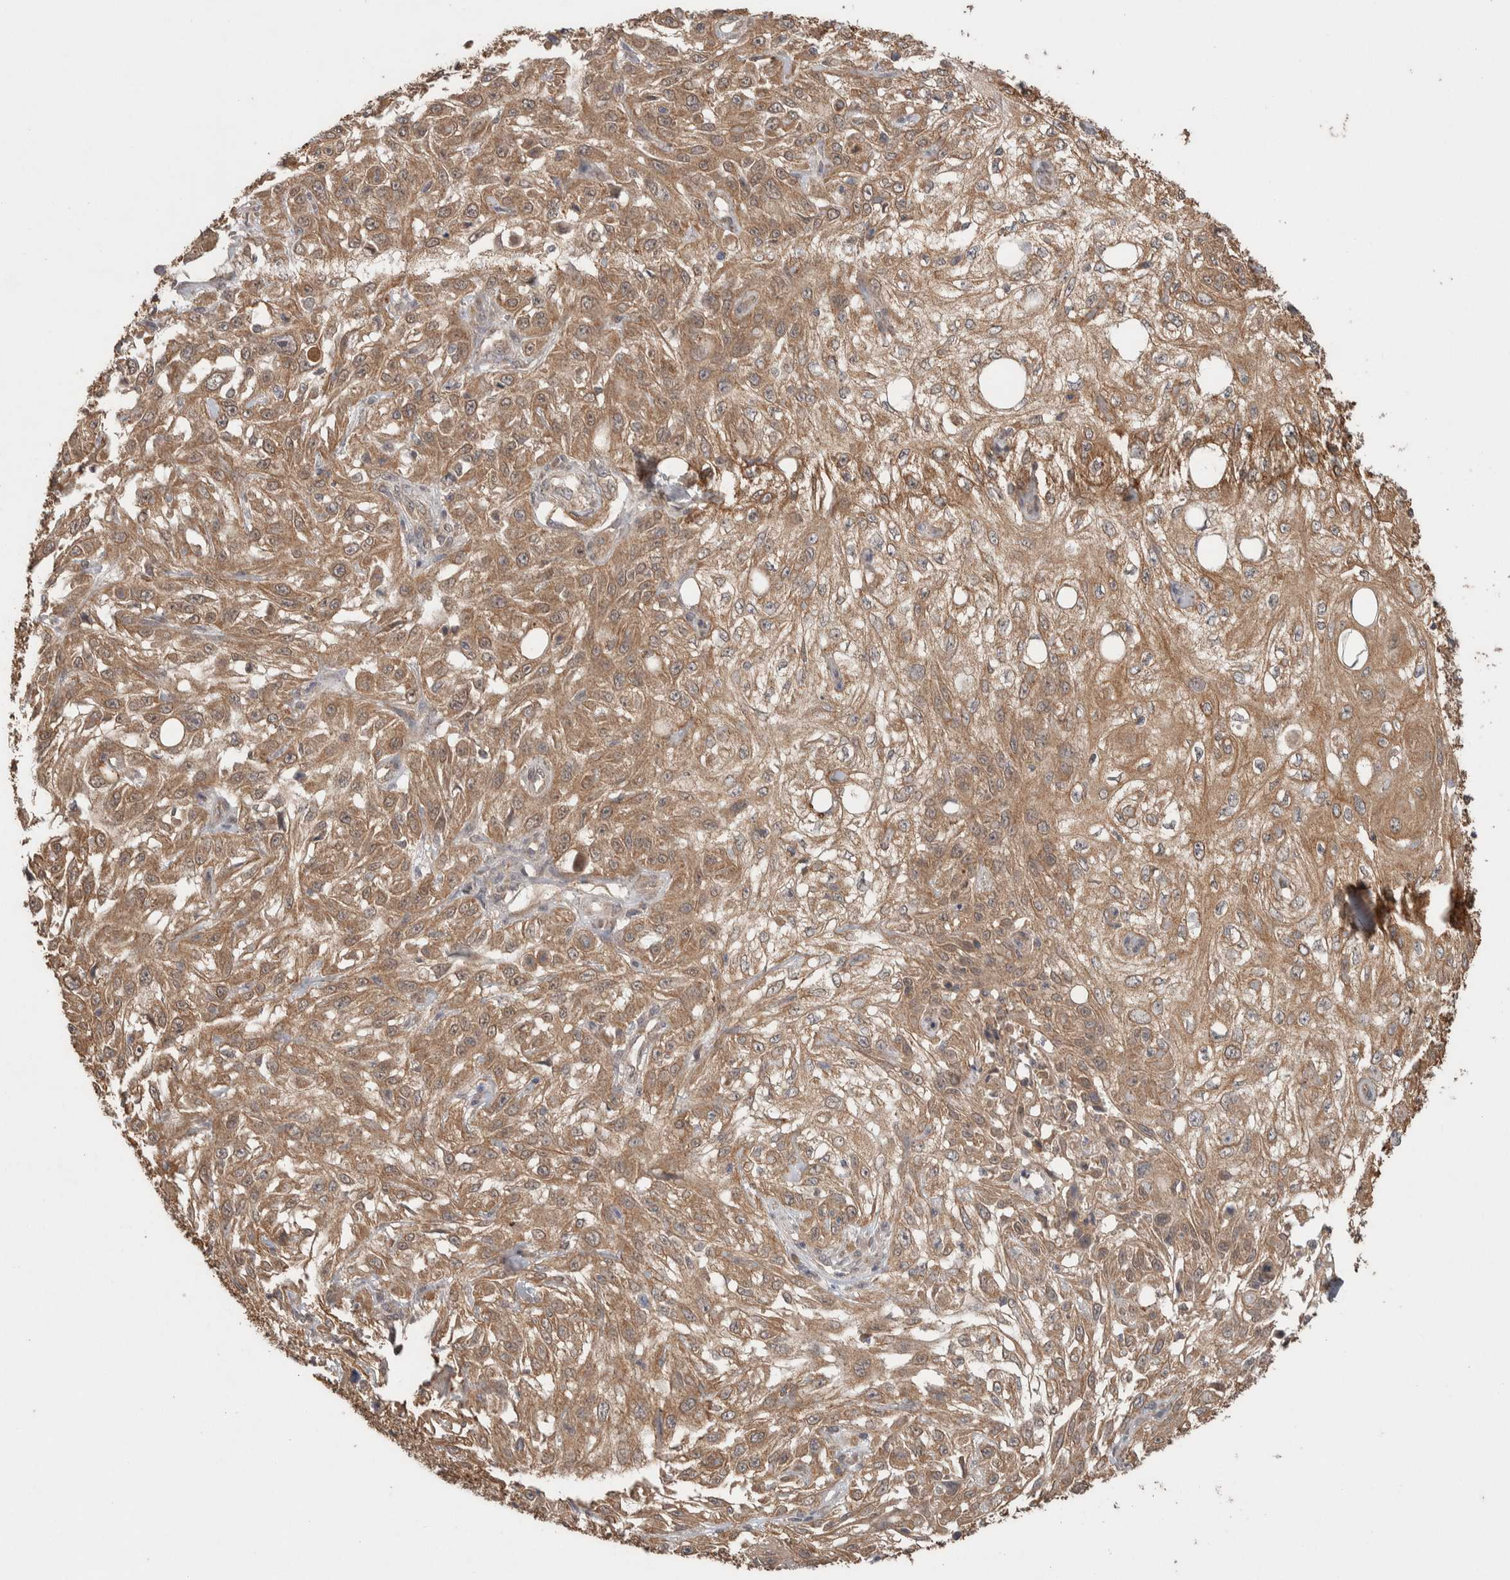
{"staining": {"intensity": "moderate", "quantity": ">75%", "location": "cytoplasmic/membranous"}, "tissue": "skin cancer", "cell_type": "Tumor cells", "image_type": "cancer", "snomed": [{"axis": "morphology", "description": "Squamous cell carcinoma, NOS"}, {"axis": "topography", "description": "Skin"}], "caption": "Immunohistochemical staining of squamous cell carcinoma (skin) exhibits medium levels of moderate cytoplasmic/membranous protein positivity in about >75% of tumor cells.", "gene": "KCNJ5", "patient": {"sex": "male", "age": 75}}